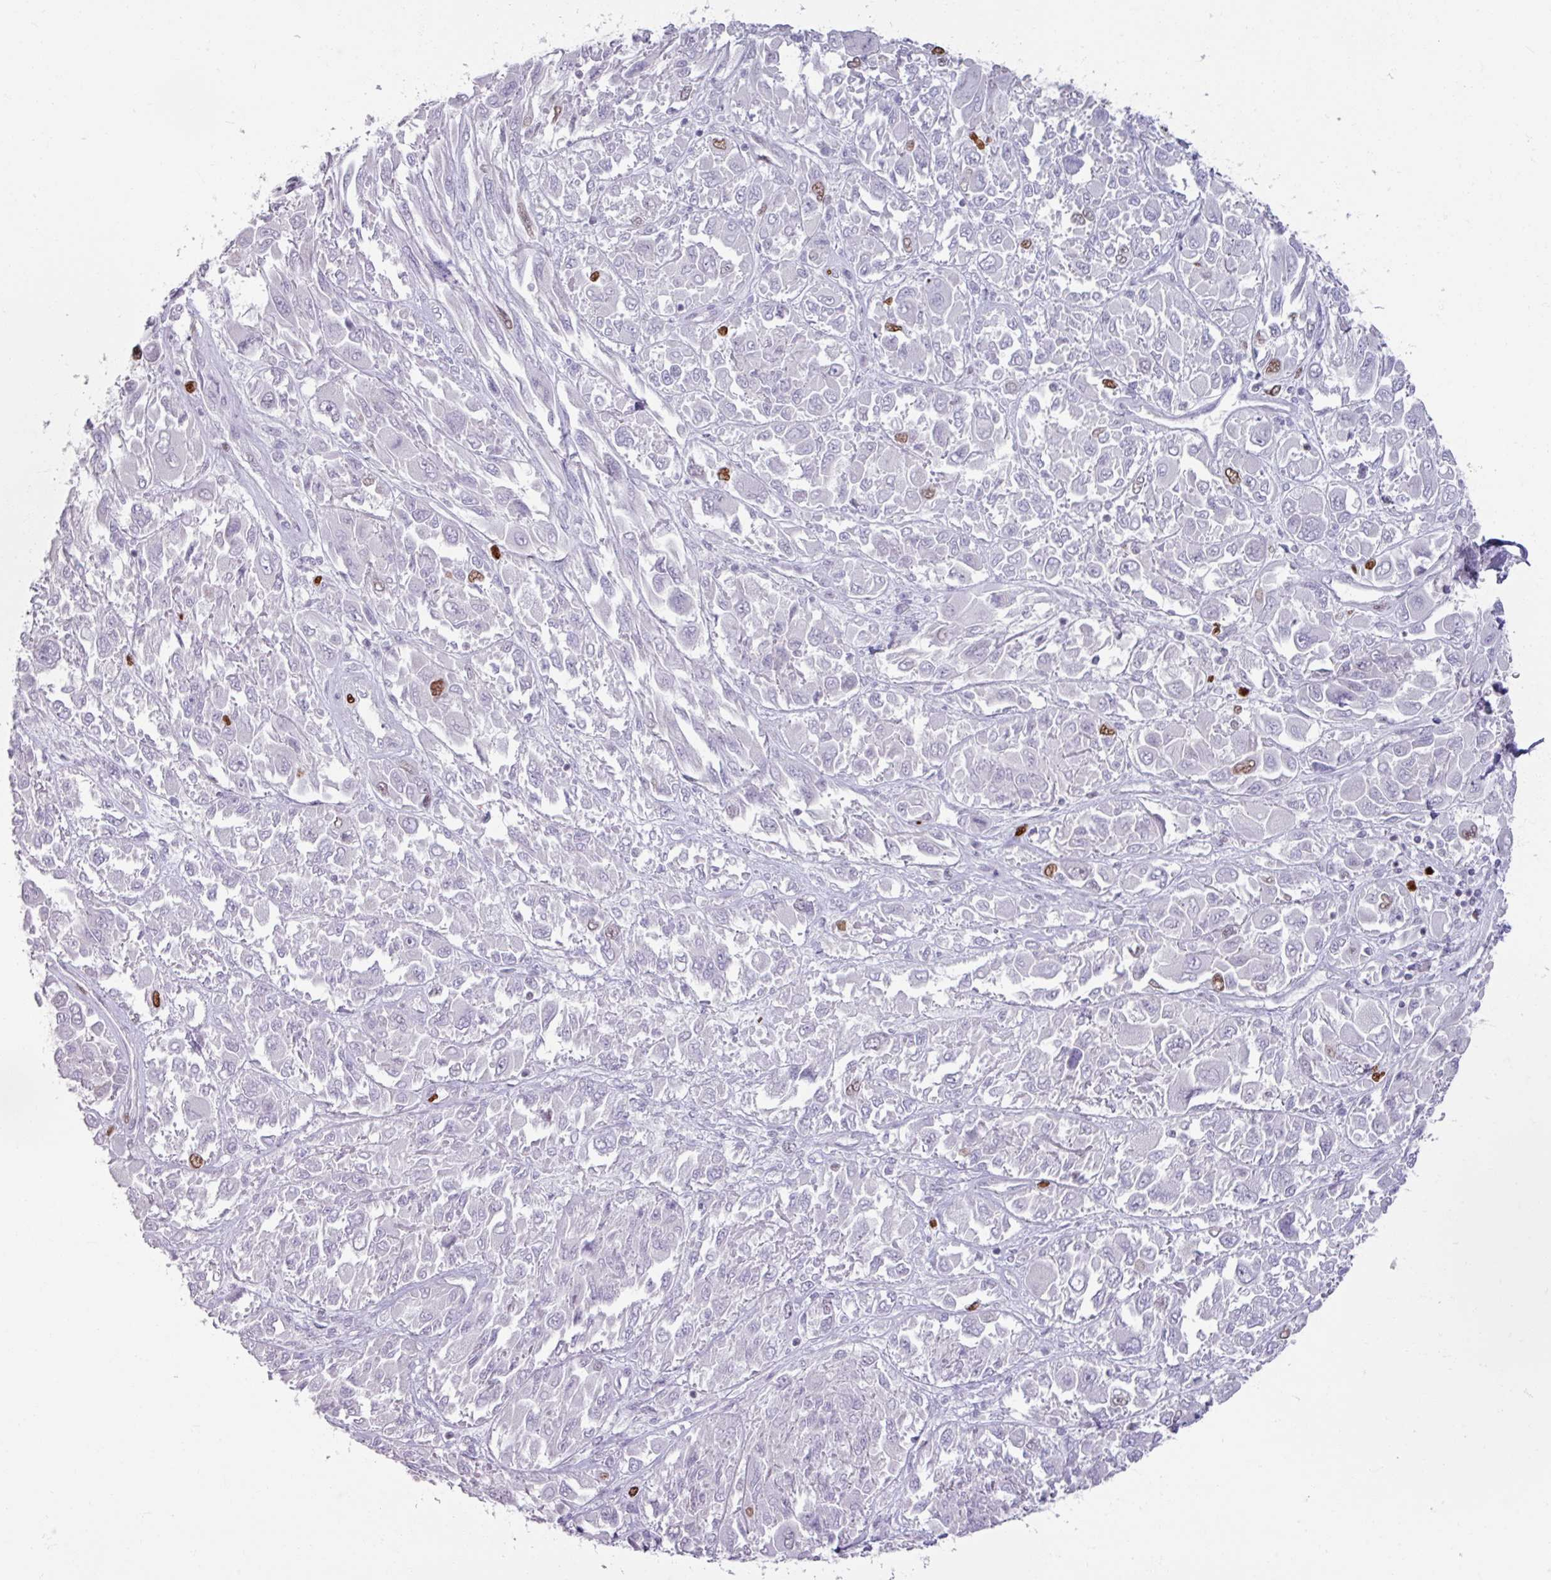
{"staining": {"intensity": "moderate", "quantity": "<25%", "location": "nuclear"}, "tissue": "melanoma", "cell_type": "Tumor cells", "image_type": "cancer", "snomed": [{"axis": "morphology", "description": "Malignant melanoma, NOS"}, {"axis": "topography", "description": "Skin"}], "caption": "Malignant melanoma stained with DAB IHC demonstrates low levels of moderate nuclear expression in approximately <25% of tumor cells.", "gene": "ATAD2", "patient": {"sex": "female", "age": 91}}